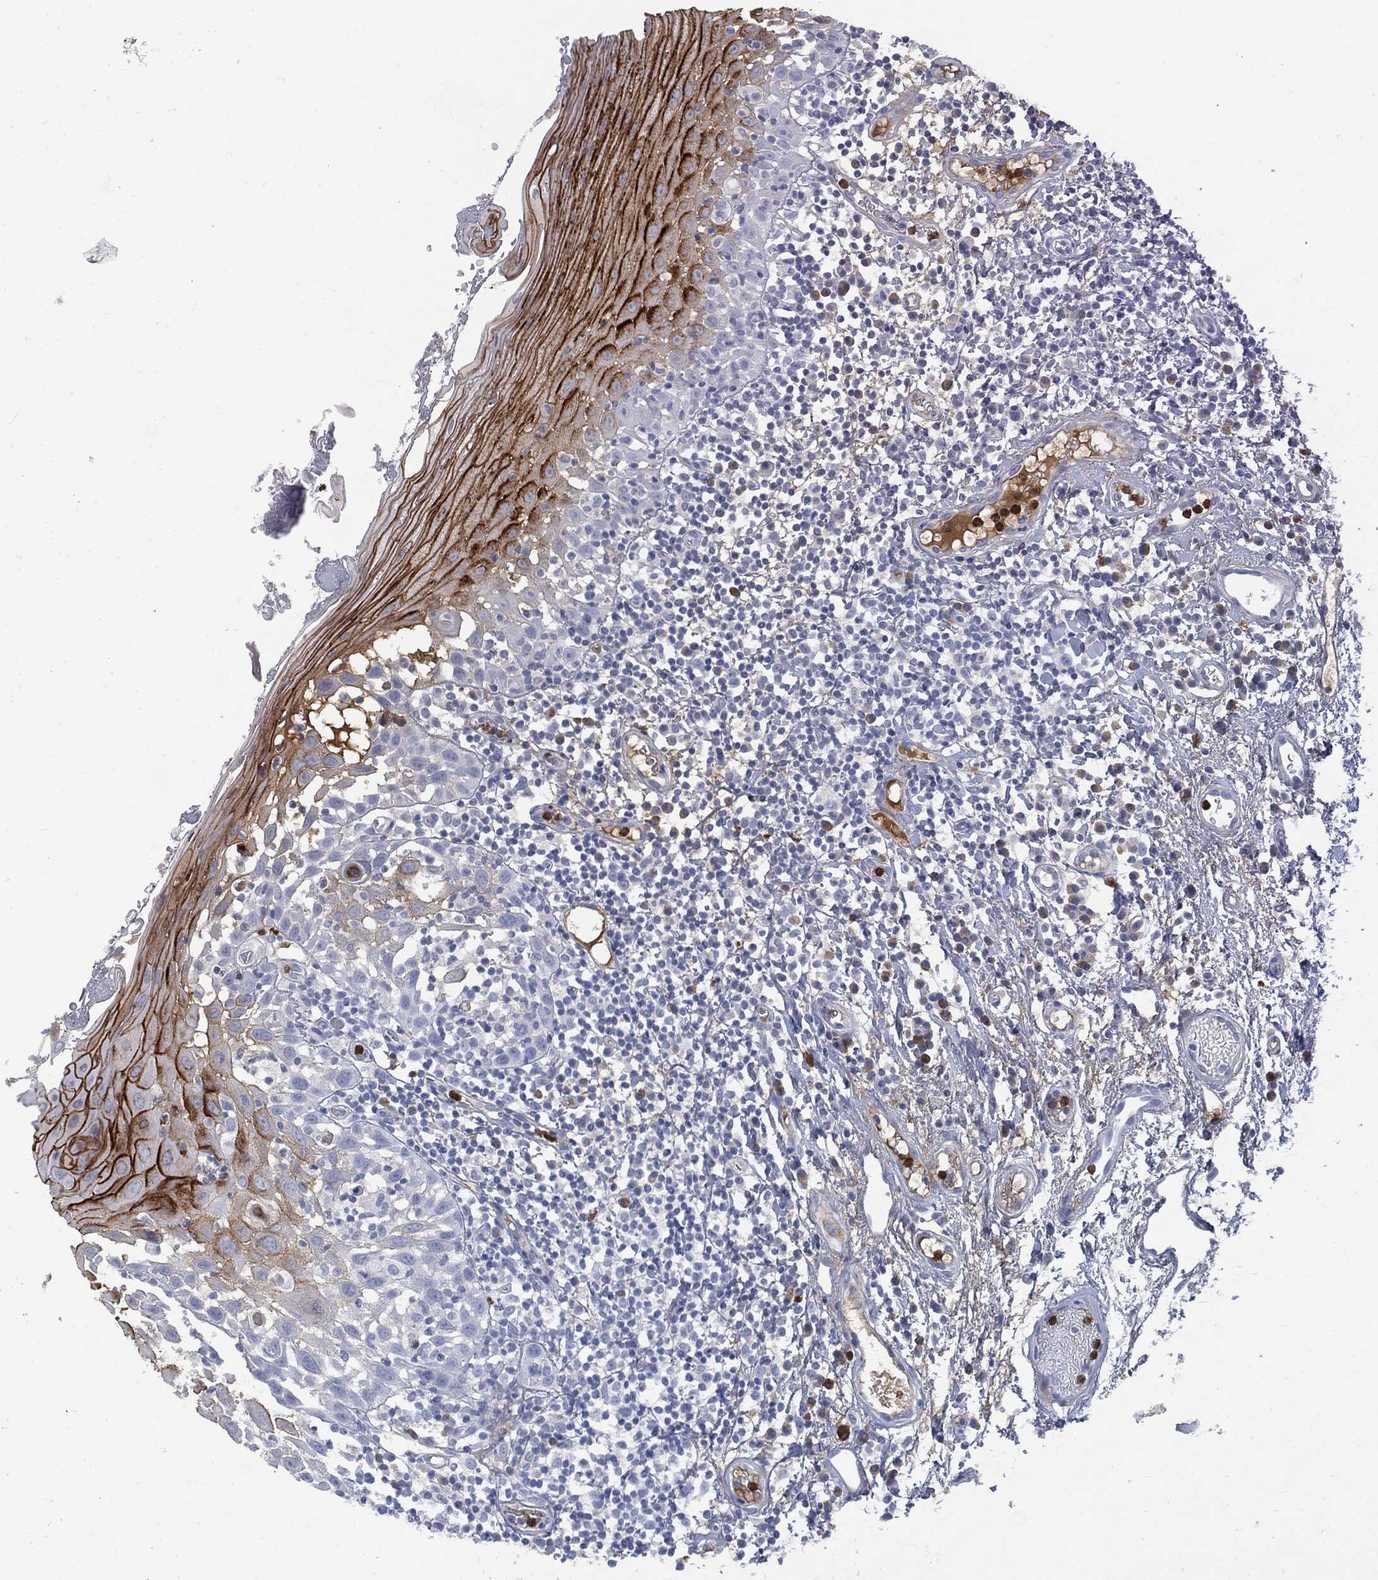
{"staining": {"intensity": "strong", "quantity": "25%-75%", "location": "cytoplasmic/membranous"}, "tissue": "oral mucosa", "cell_type": "Squamous epithelial cells", "image_type": "normal", "snomed": [{"axis": "morphology", "description": "Normal tissue, NOS"}, {"axis": "morphology", "description": "Squamous cell carcinoma, NOS"}, {"axis": "topography", "description": "Oral tissue"}, {"axis": "topography", "description": "Tounge, NOS"}, {"axis": "topography", "description": "Head-Neck"}], "caption": "A high amount of strong cytoplasmic/membranous positivity is identified in approximately 25%-75% of squamous epithelial cells in unremarkable oral mucosa. The staining is performed using DAB (3,3'-diaminobenzidine) brown chromogen to label protein expression. The nuclei are counter-stained blue using hematoxylin.", "gene": "BTK", "patient": {"sex": "female", "age": 80}}